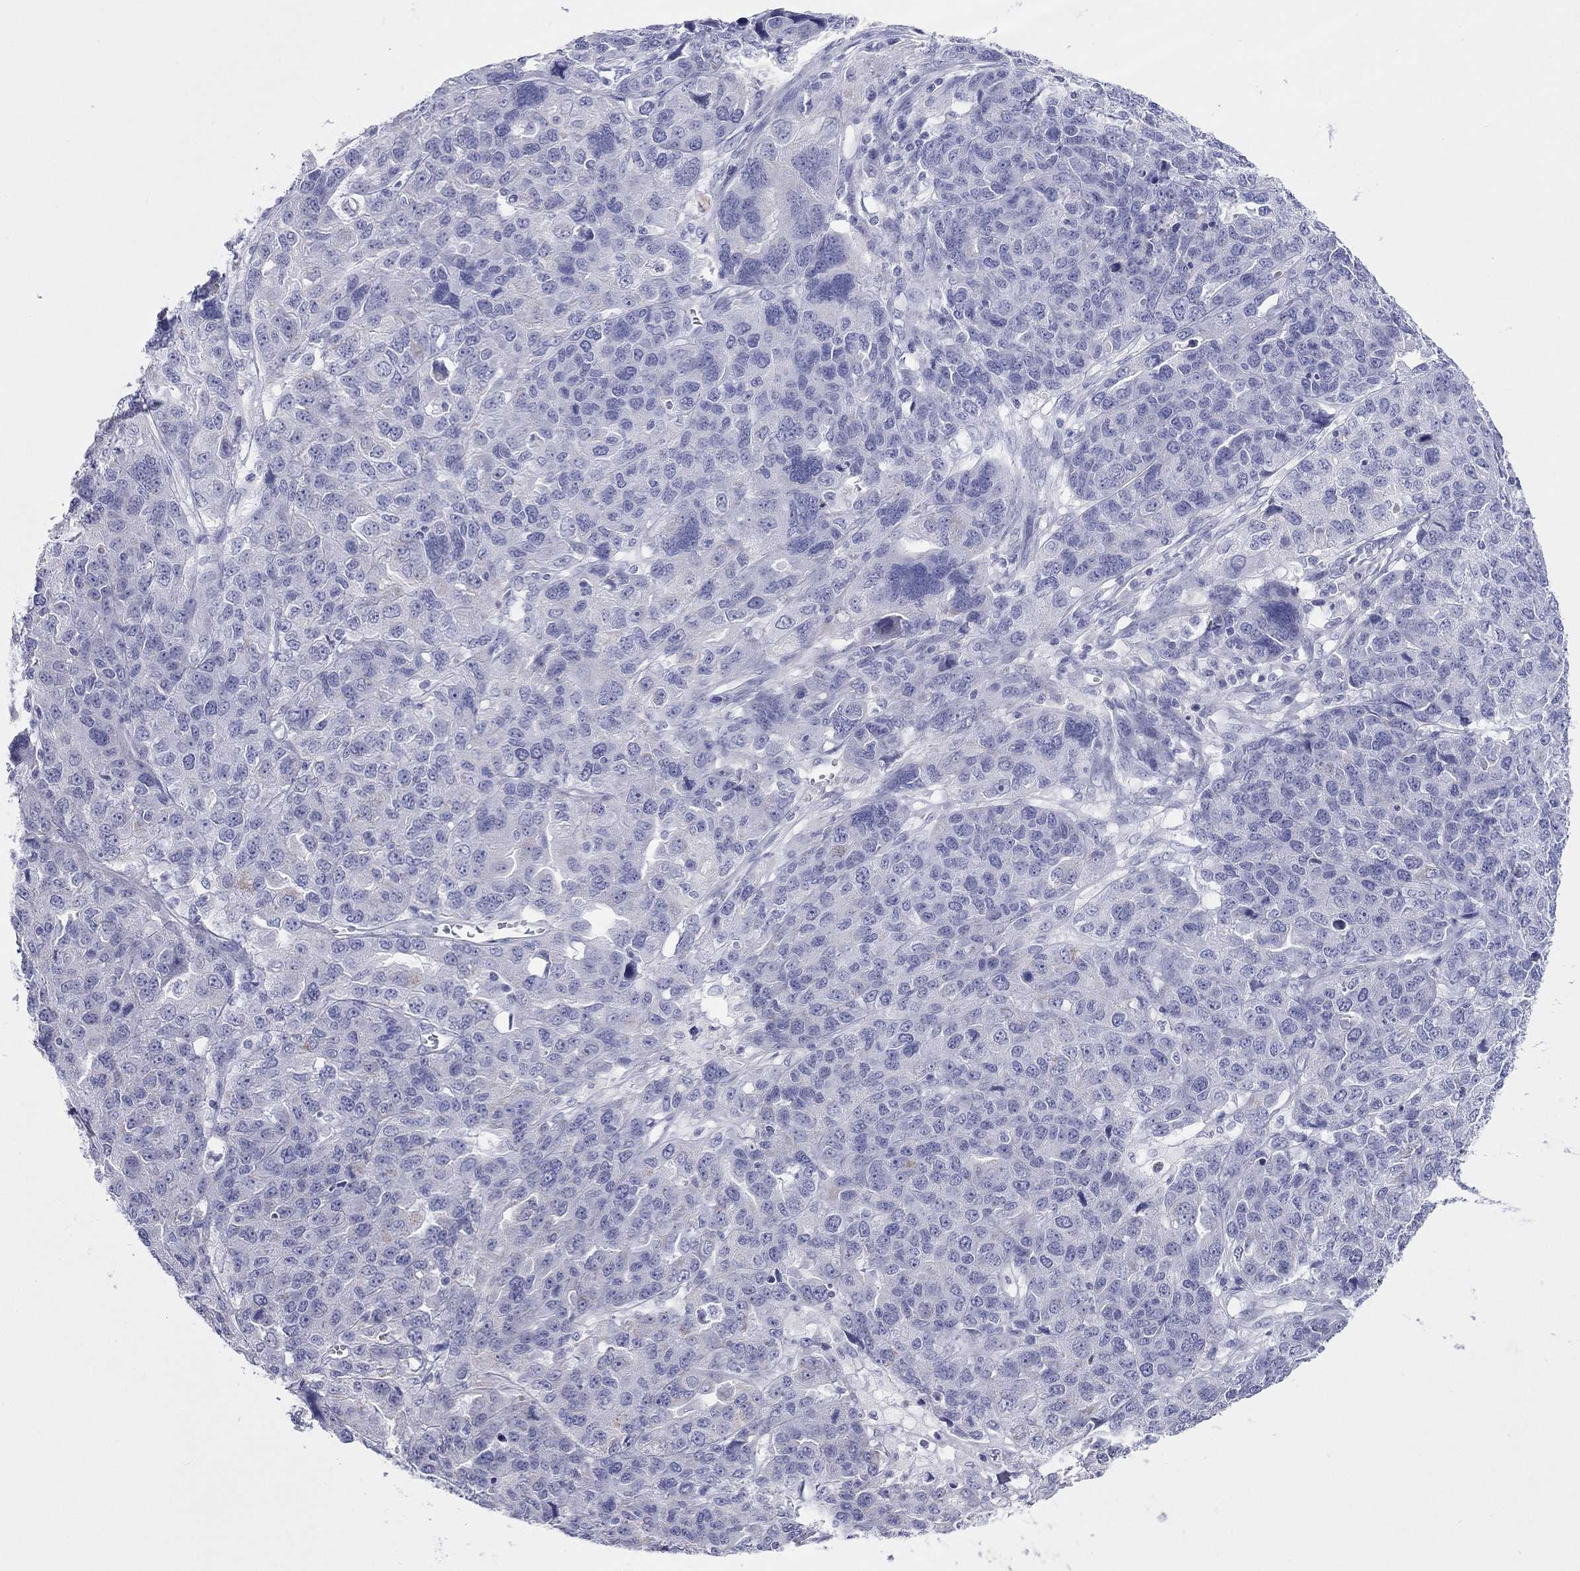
{"staining": {"intensity": "negative", "quantity": "none", "location": "none"}, "tissue": "ovarian cancer", "cell_type": "Tumor cells", "image_type": "cancer", "snomed": [{"axis": "morphology", "description": "Cystadenocarcinoma, serous, NOS"}, {"axis": "topography", "description": "Ovary"}], "caption": "Immunohistochemistry (IHC) of ovarian cancer exhibits no positivity in tumor cells.", "gene": "DPY19L2", "patient": {"sex": "female", "age": 87}}